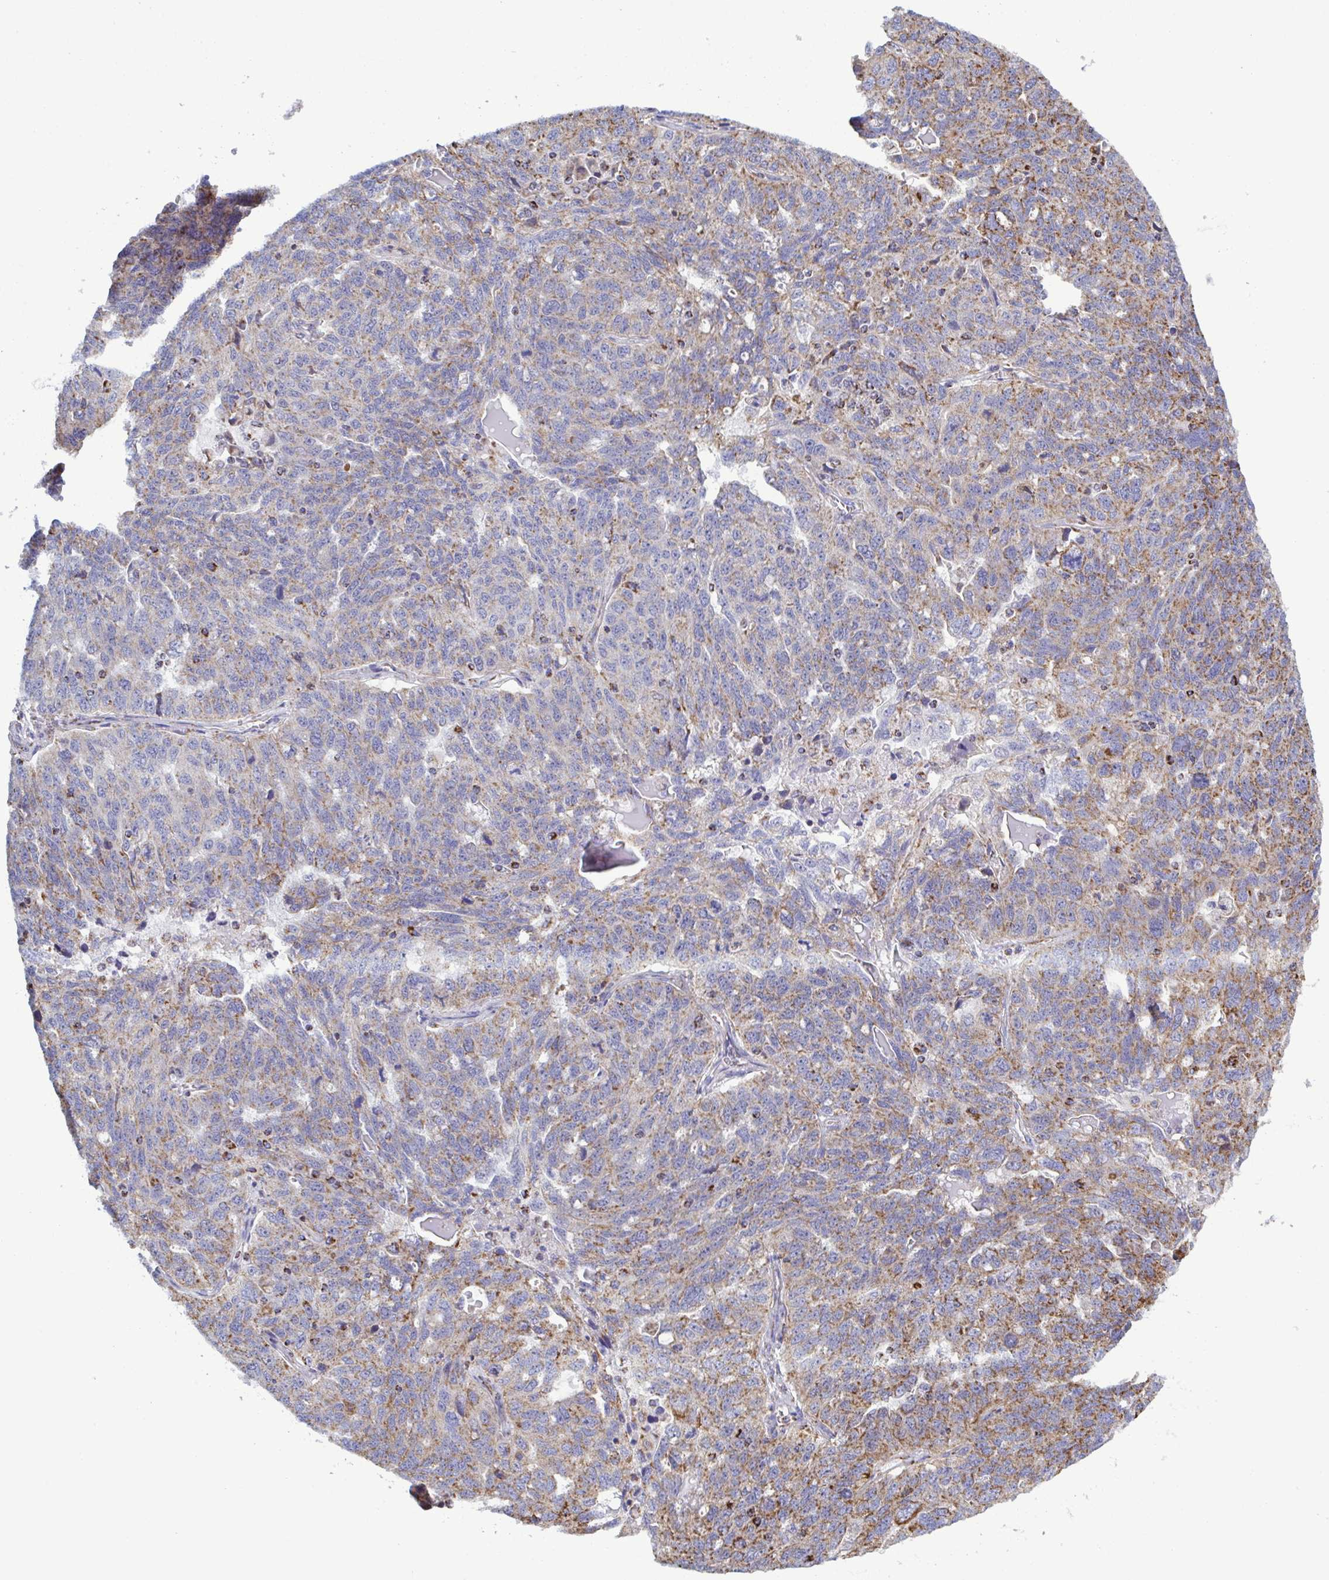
{"staining": {"intensity": "weak", "quantity": "25%-75%", "location": "cytoplasmic/membranous"}, "tissue": "ovarian cancer", "cell_type": "Tumor cells", "image_type": "cancer", "snomed": [{"axis": "morphology", "description": "Cystadenocarcinoma, serous, NOS"}, {"axis": "topography", "description": "Ovary"}], "caption": "Immunohistochemical staining of ovarian serous cystadenocarcinoma exhibits low levels of weak cytoplasmic/membranous positivity in about 25%-75% of tumor cells.", "gene": "CSDE1", "patient": {"sex": "female", "age": 71}}